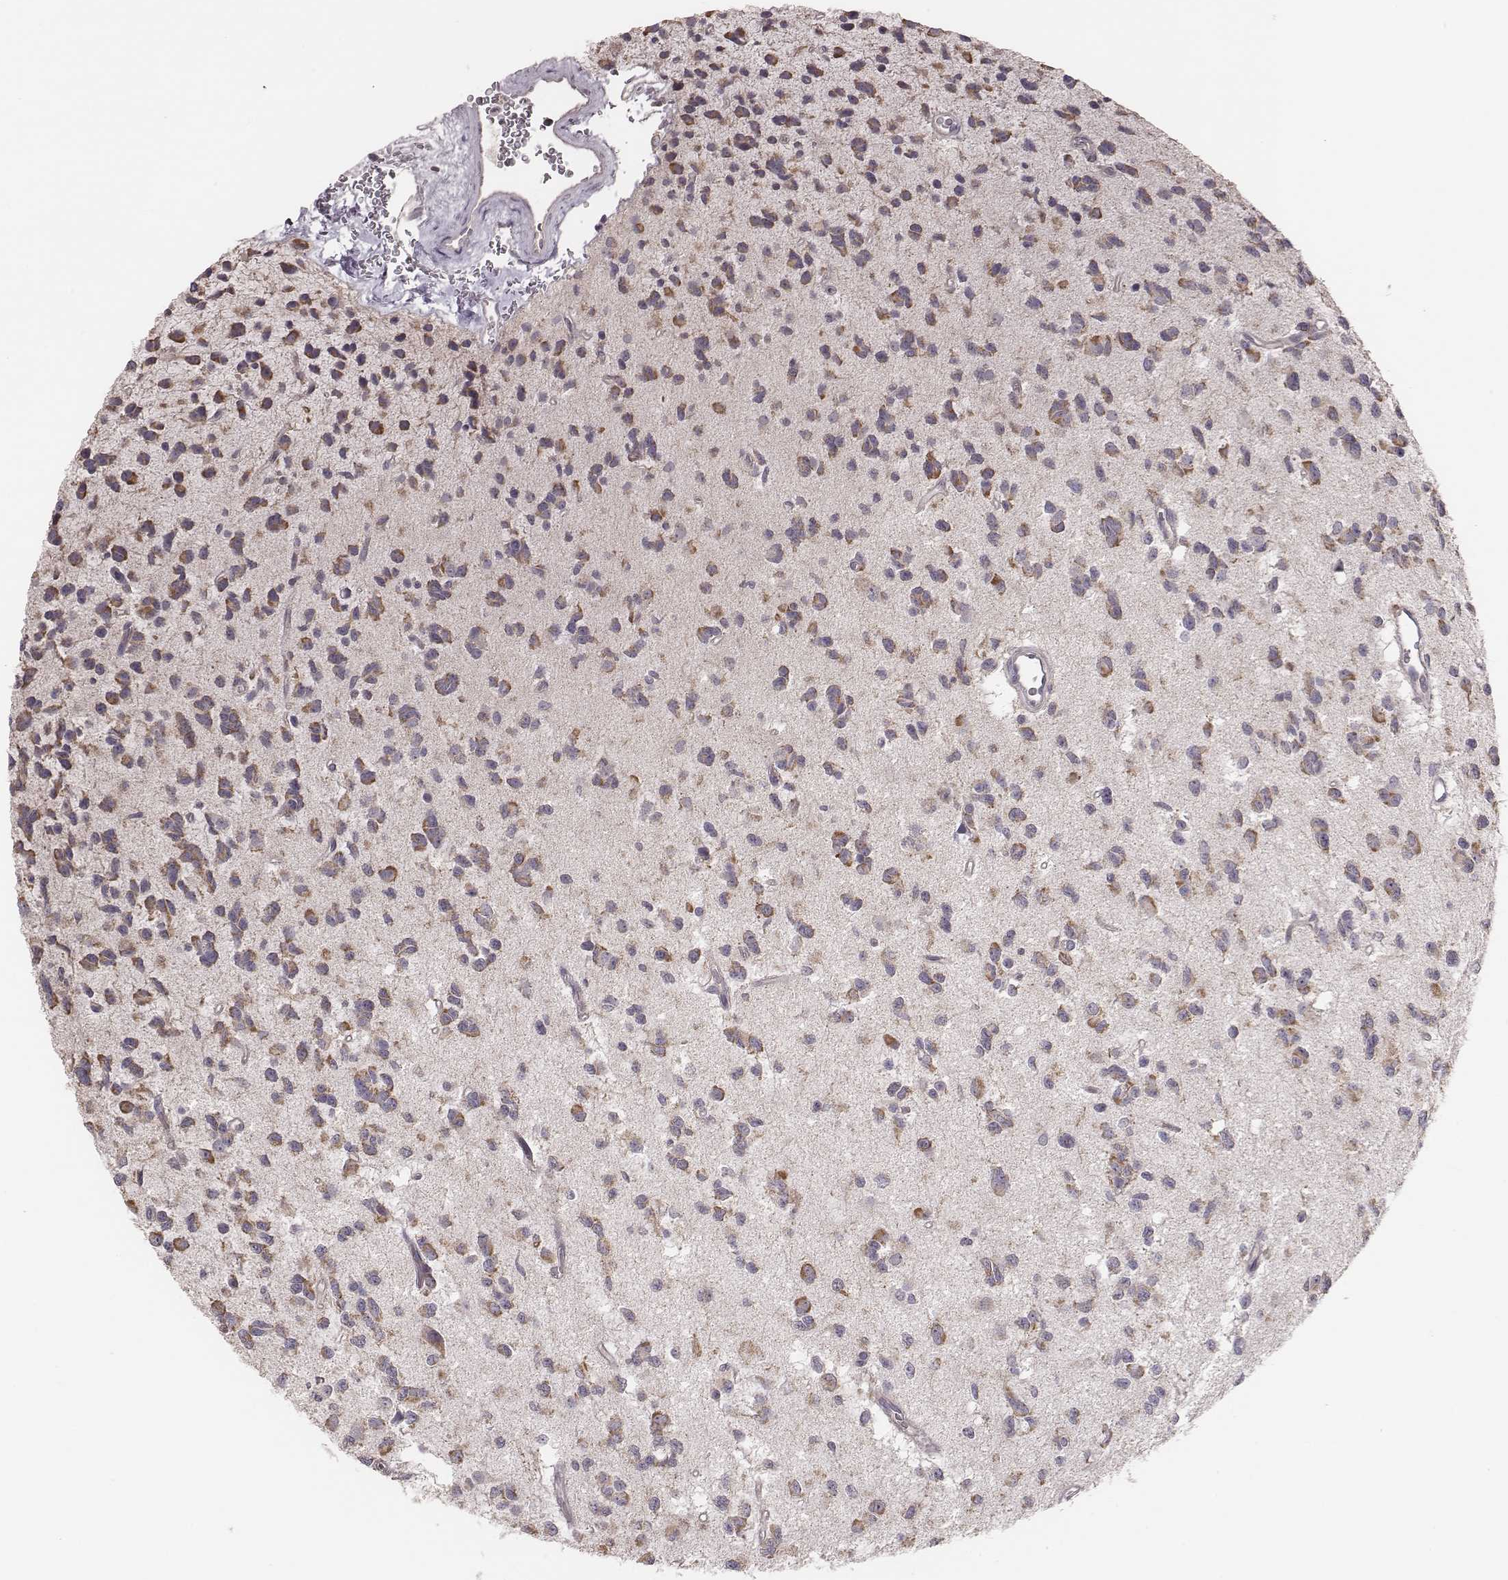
{"staining": {"intensity": "moderate", "quantity": "25%-75%", "location": "cytoplasmic/membranous"}, "tissue": "glioma", "cell_type": "Tumor cells", "image_type": "cancer", "snomed": [{"axis": "morphology", "description": "Glioma, malignant, Low grade"}, {"axis": "topography", "description": "Brain"}], "caption": "Protein expression by IHC reveals moderate cytoplasmic/membranous staining in about 25%-75% of tumor cells in malignant low-grade glioma.", "gene": "HAVCR1", "patient": {"sex": "female", "age": 45}}